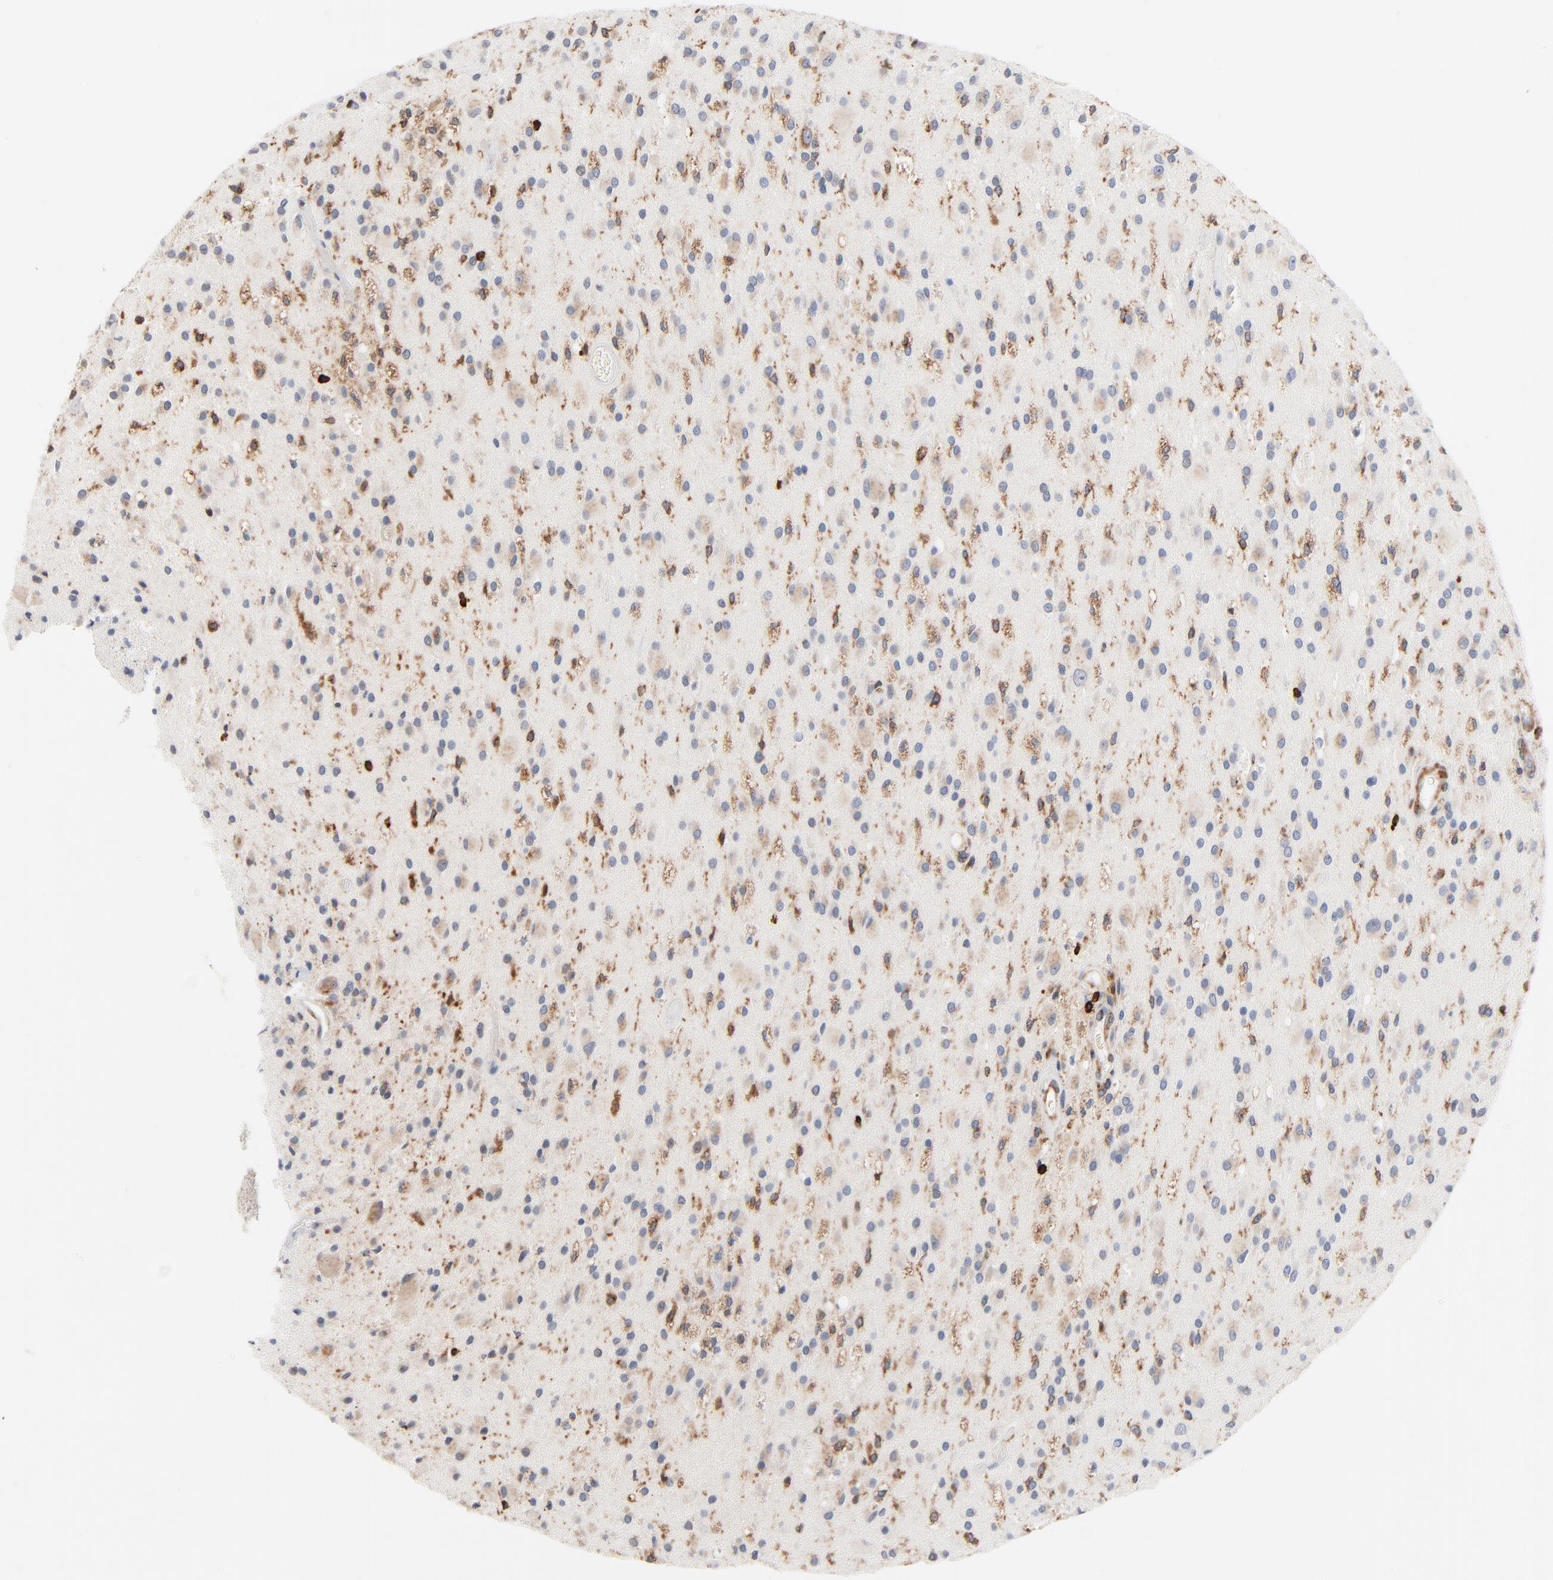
{"staining": {"intensity": "weak", "quantity": "<25%", "location": "cytoplasmic/membranous"}, "tissue": "glioma", "cell_type": "Tumor cells", "image_type": "cancer", "snomed": [{"axis": "morphology", "description": "Glioma, malignant, Low grade"}, {"axis": "topography", "description": "Brain"}], "caption": "IHC image of neoplastic tissue: human low-grade glioma (malignant) stained with DAB exhibits no significant protein expression in tumor cells.", "gene": "SH3KBP1", "patient": {"sex": "male", "age": 58}}